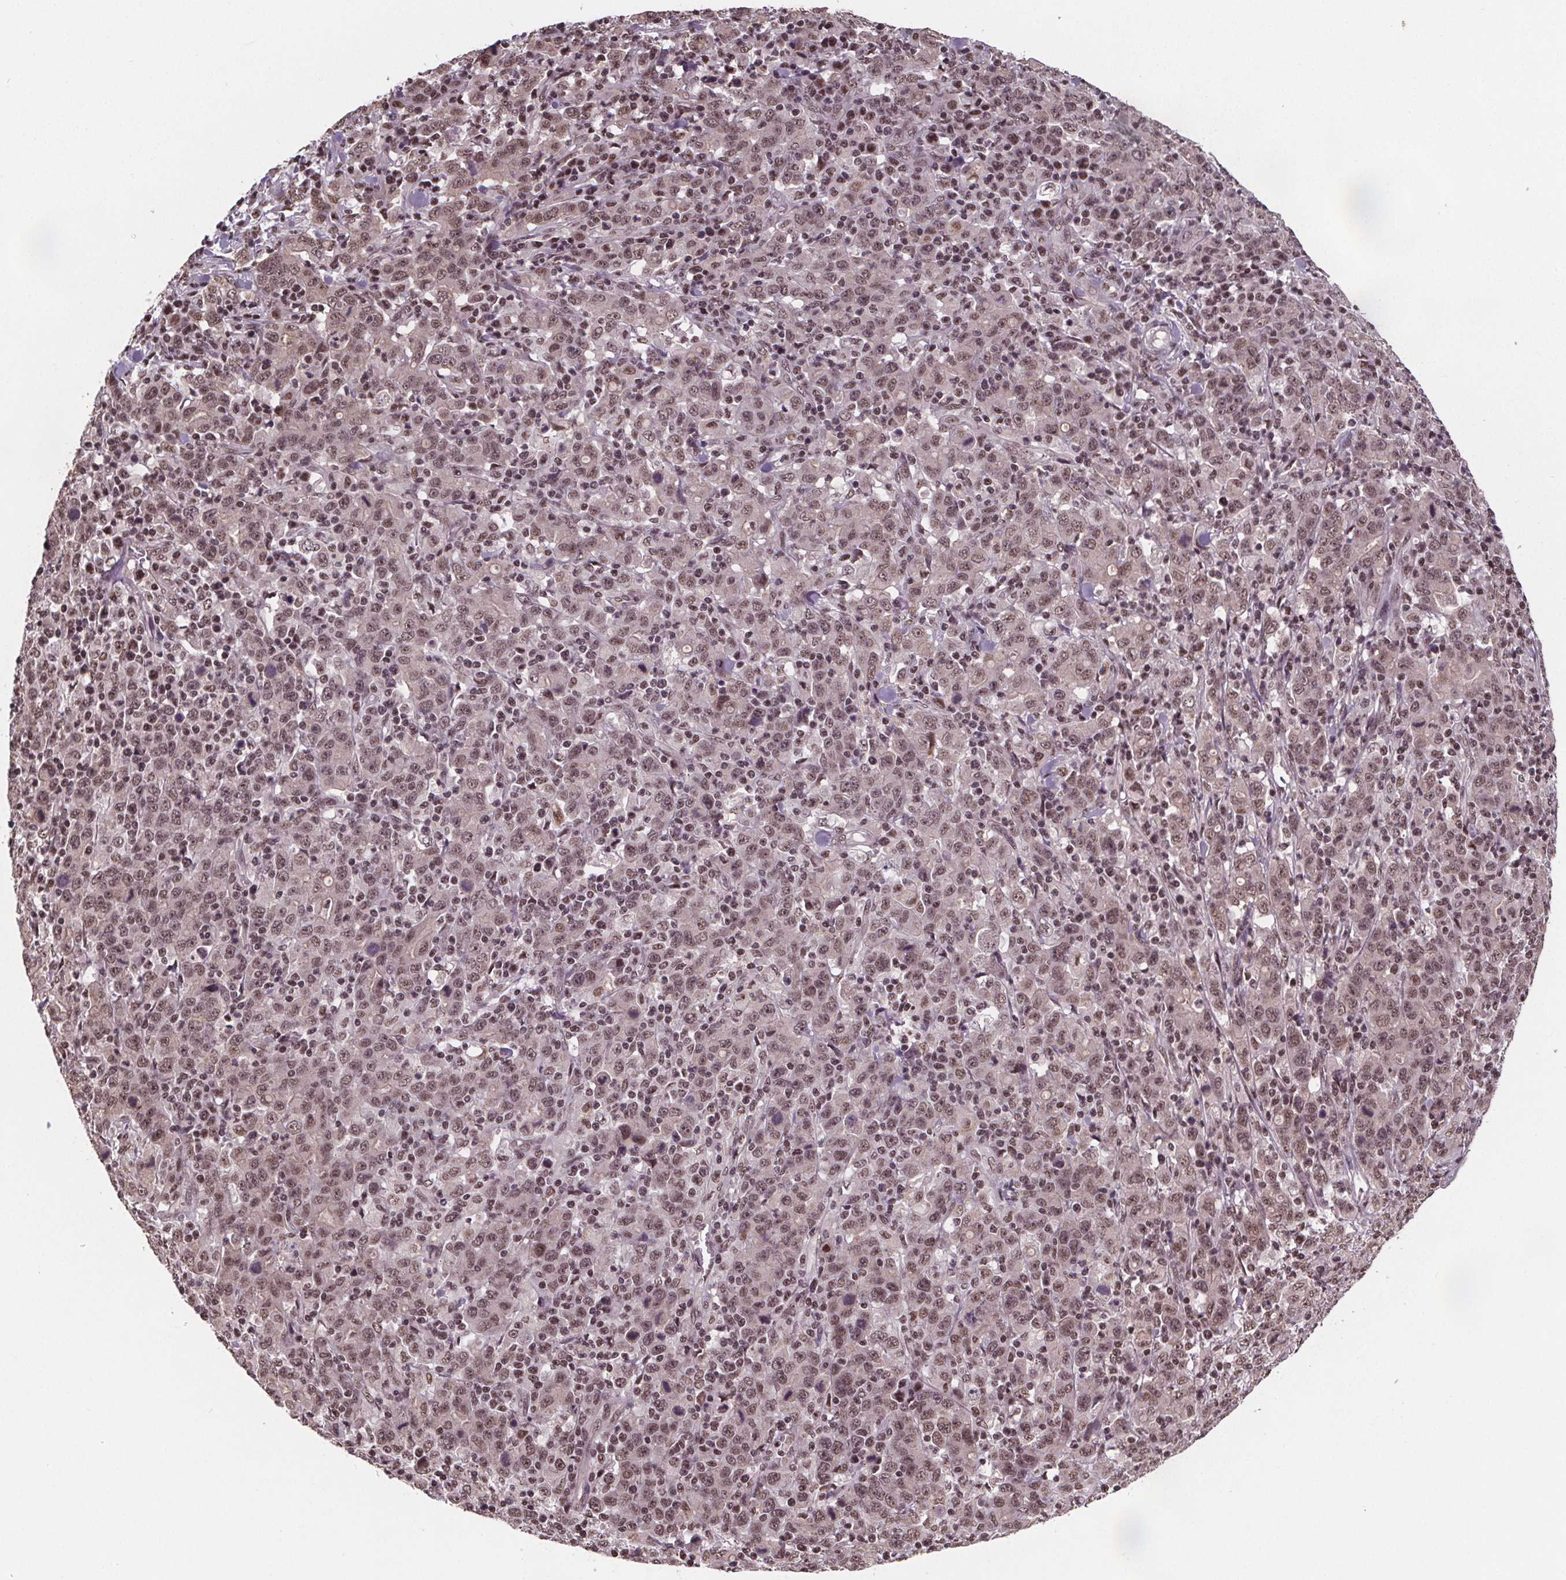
{"staining": {"intensity": "weak", "quantity": "25%-75%", "location": "nuclear"}, "tissue": "stomach cancer", "cell_type": "Tumor cells", "image_type": "cancer", "snomed": [{"axis": "morphology", "description": "Adenocarcinoma, NOS"}, {"axis": "topography", "description": "Stomach, upper"}], "caption": "High-magnification brightfield microscopy of stomach cancer stained with DAB (3,3'-diaminobenzidine) (brown) and counterstained with hematoxylin (blue). tumor cells exhibit weak nuclear positivity is seen in about25%-75% of cells. Nuclei are stained in blue.", "gene": "JARID2", "patient": {"sex": "male", "age": 69}}